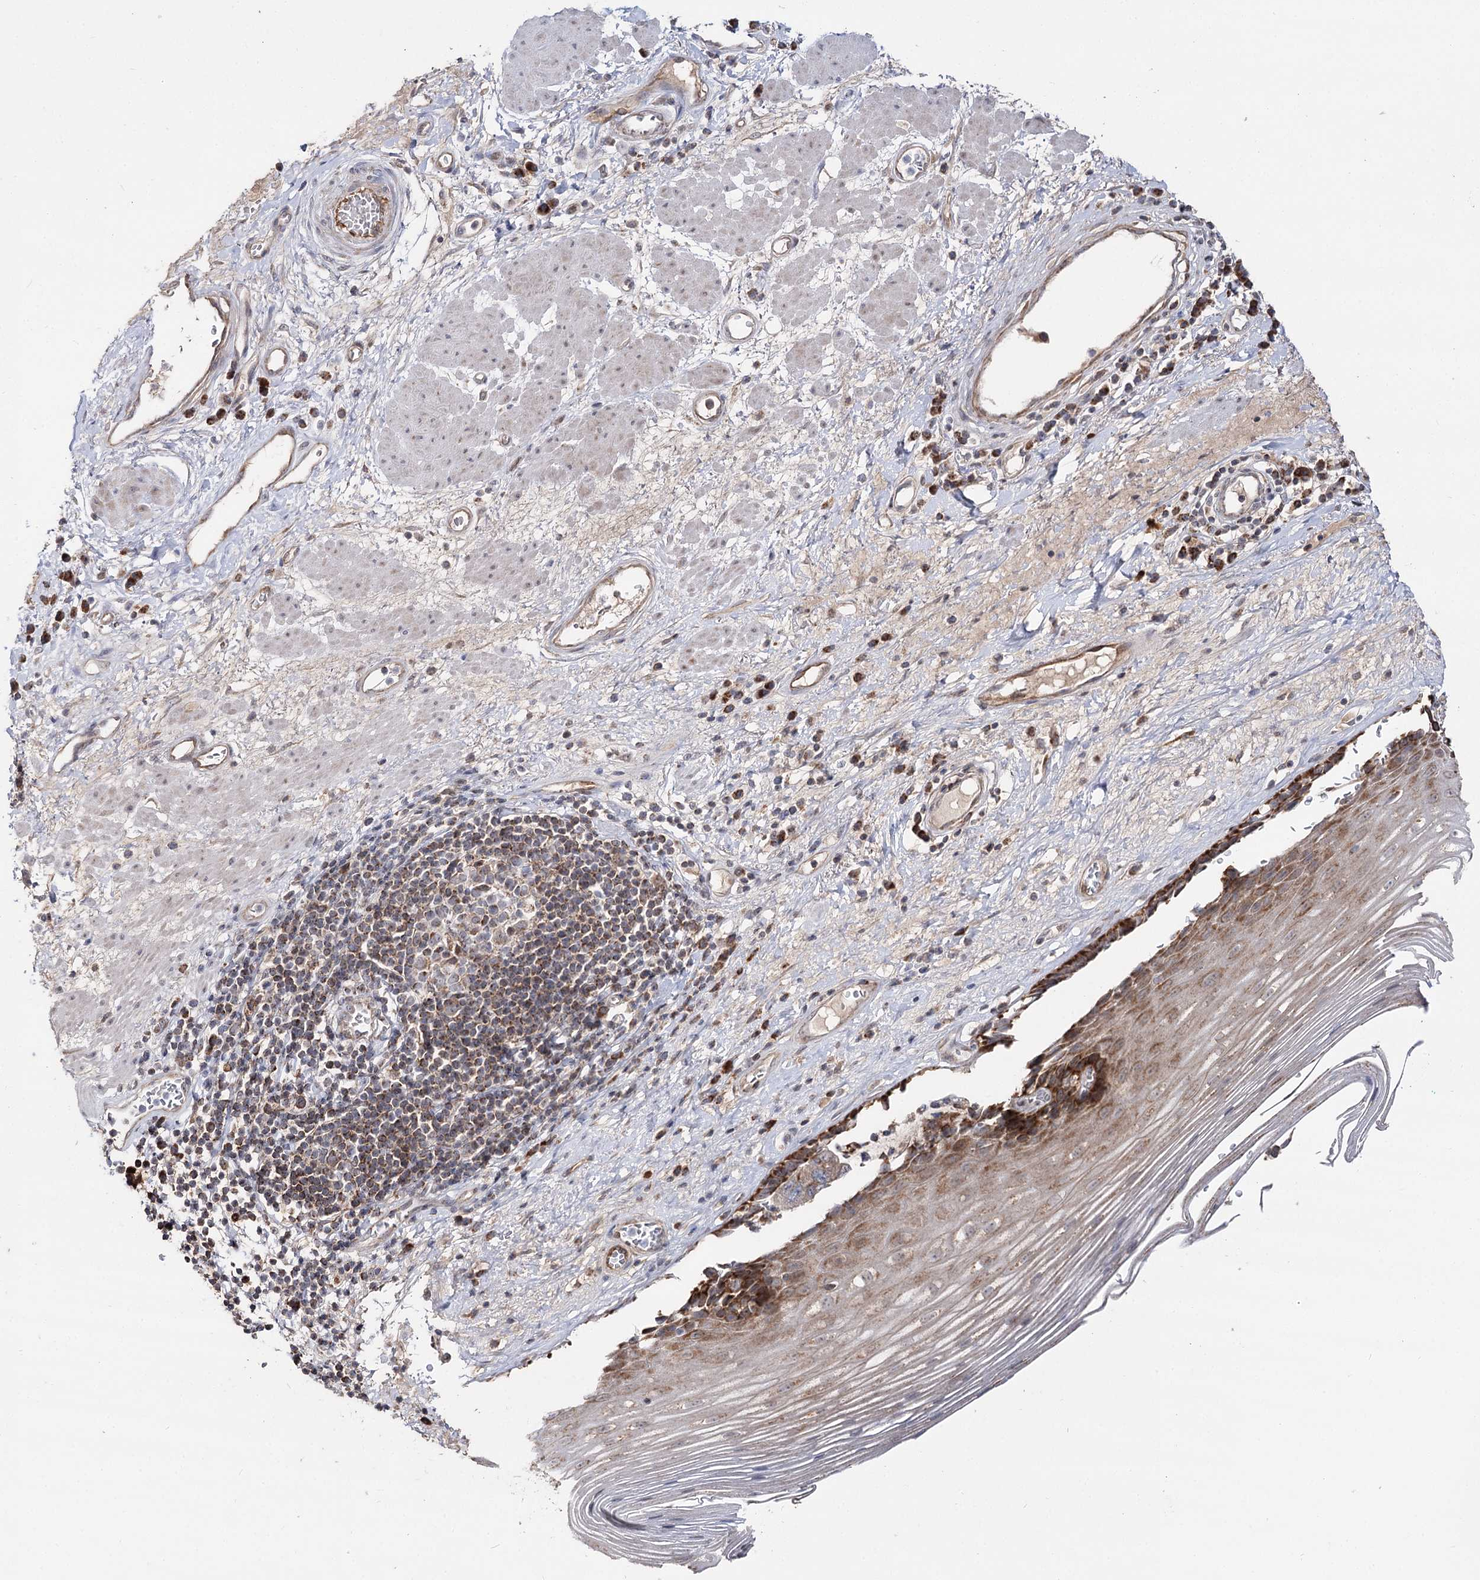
{"staining": {"intensity": "moderate", "quantity": "25%-75%", "location": "cytoplasmic/membranous"}, "tissue": "esophagus", "cell_type": "Squamous epithelial cells", "image_type": "normal", "snomed": [{"axis": "morphology", "description": "Normal tissue, NOS"}, {"axis": "topography", "description": "Esophagus"}], "caption": "The histopathology image reveals immunohistochemical staining of normal esophagus. There is moderate cytoplasmic/membranous positivity is identified in about 25%-75% of squamous epithelial cells.", "gene": "CBR4", "patient": {"sex": "male", "age": 62}}